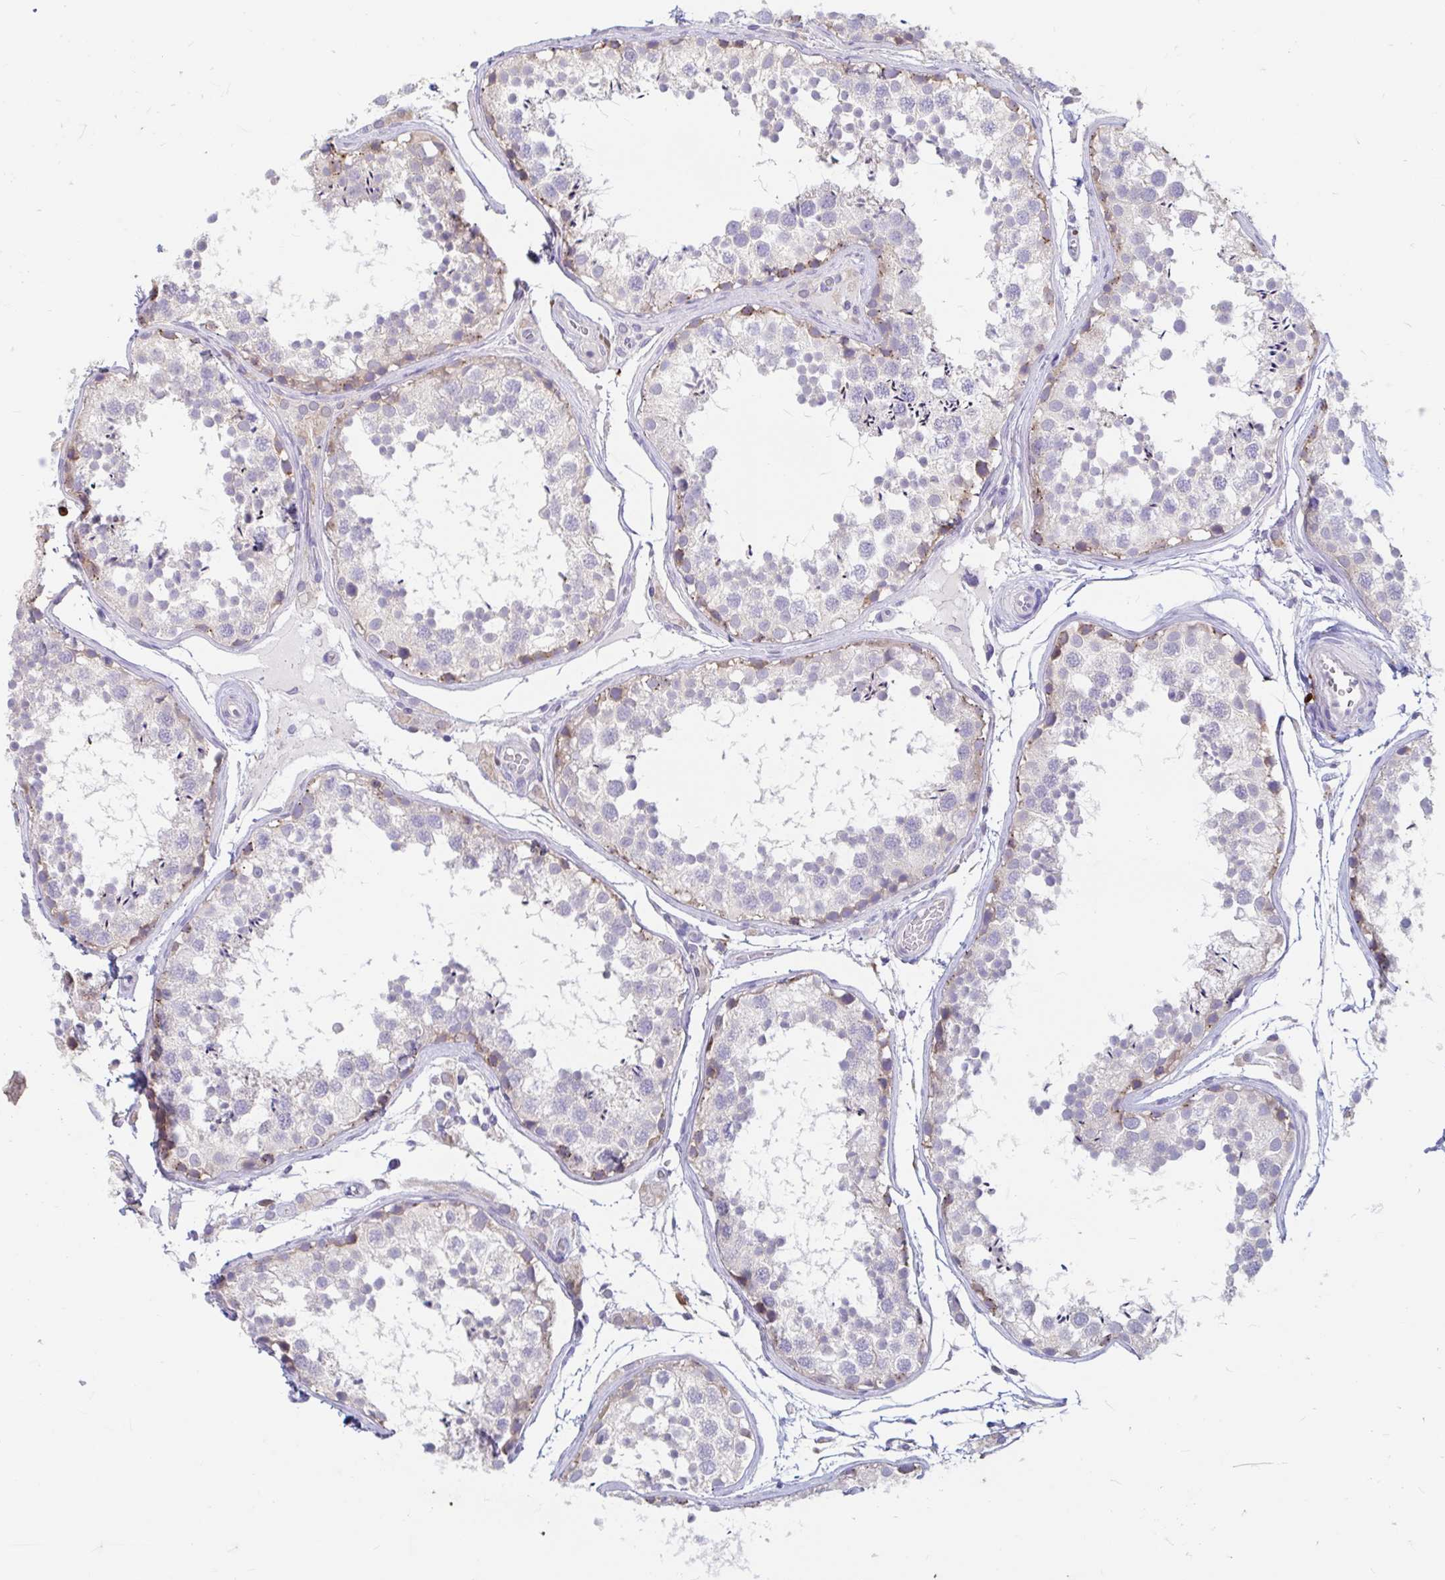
{"staining": {"intensity": "weak", "quantity": "<25%", "location": "cytoplasmic/membranous"}, "tissue": "testis", "cell_type": "Cells in seminiferous ducts", "image_type": "normal", "snomed": [{"axis": "morphology", "description": "Normal tissue, NOS"}, {"axis": "topography", "description": "Testis"}], "caption": "DAB (3,3'-diaminobenzidine) immunohistochemical staining of unremarkable testis exhibits no significant staining in cells in seminiferous ducts.", "gene": "ADH1A", "patient": {"sex": "male", "age": 29}}